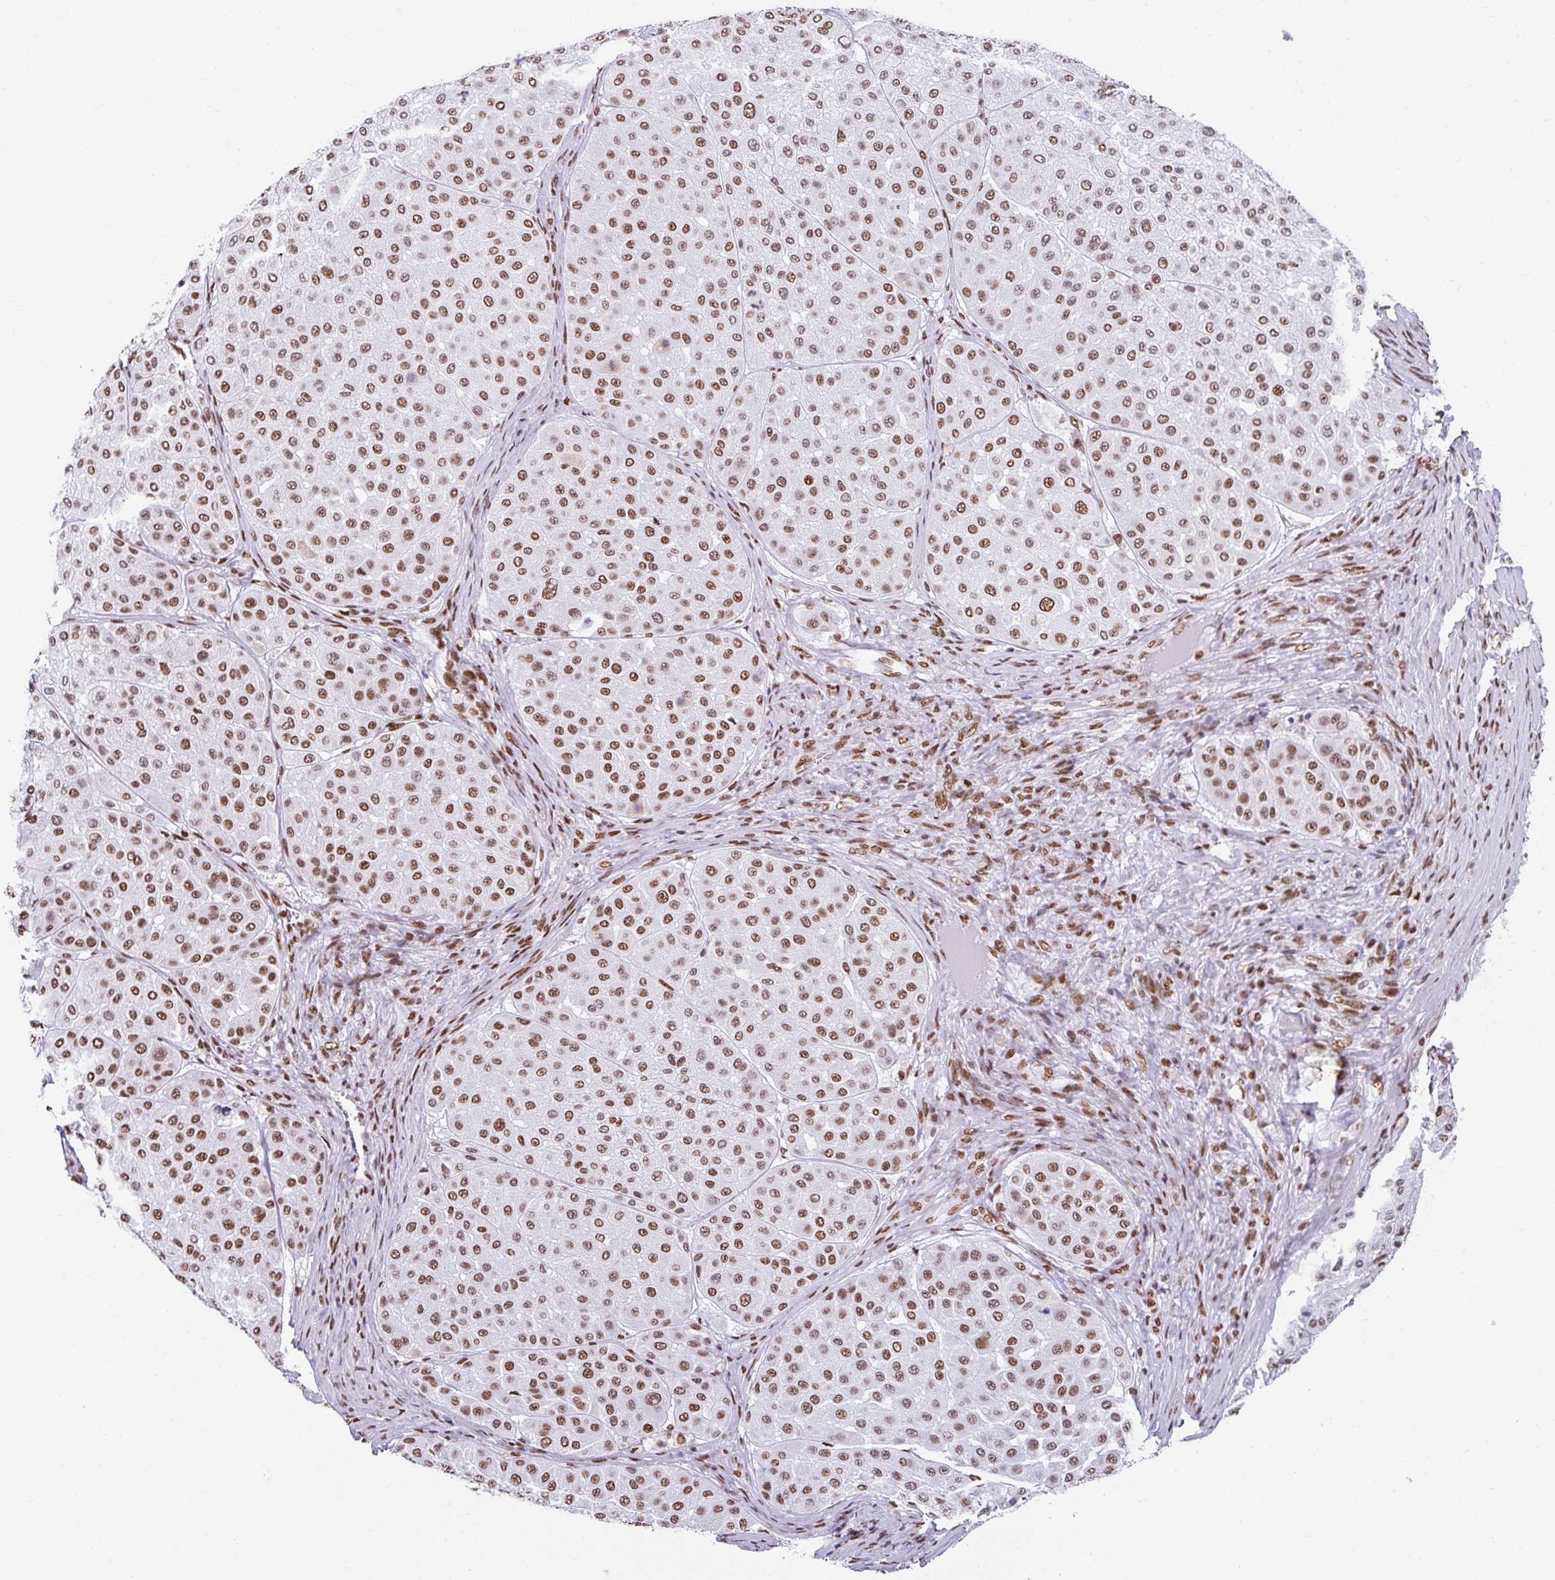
{"staining": {"intensity": "moderate", "quantity": ">75%", "location": "nuclear"}, "tissue": "melanoma", "cell_type": "Tumor cells", "image_type": "cancer", "snomed": [{"axis": "morphology", "description": "Malignant melanoma, Metastatic site"}, {"axis": "topography", "description": "Smooth muscle"}], "caption": "Malignant melanoma (metastatic site) was stained to show a protein in brown. There is medium levels of moderate nuclear positivity in about >75% of tumor cells.", "gene": "KHDRBS1", "patient": {"sex": "male", "age": 41}}